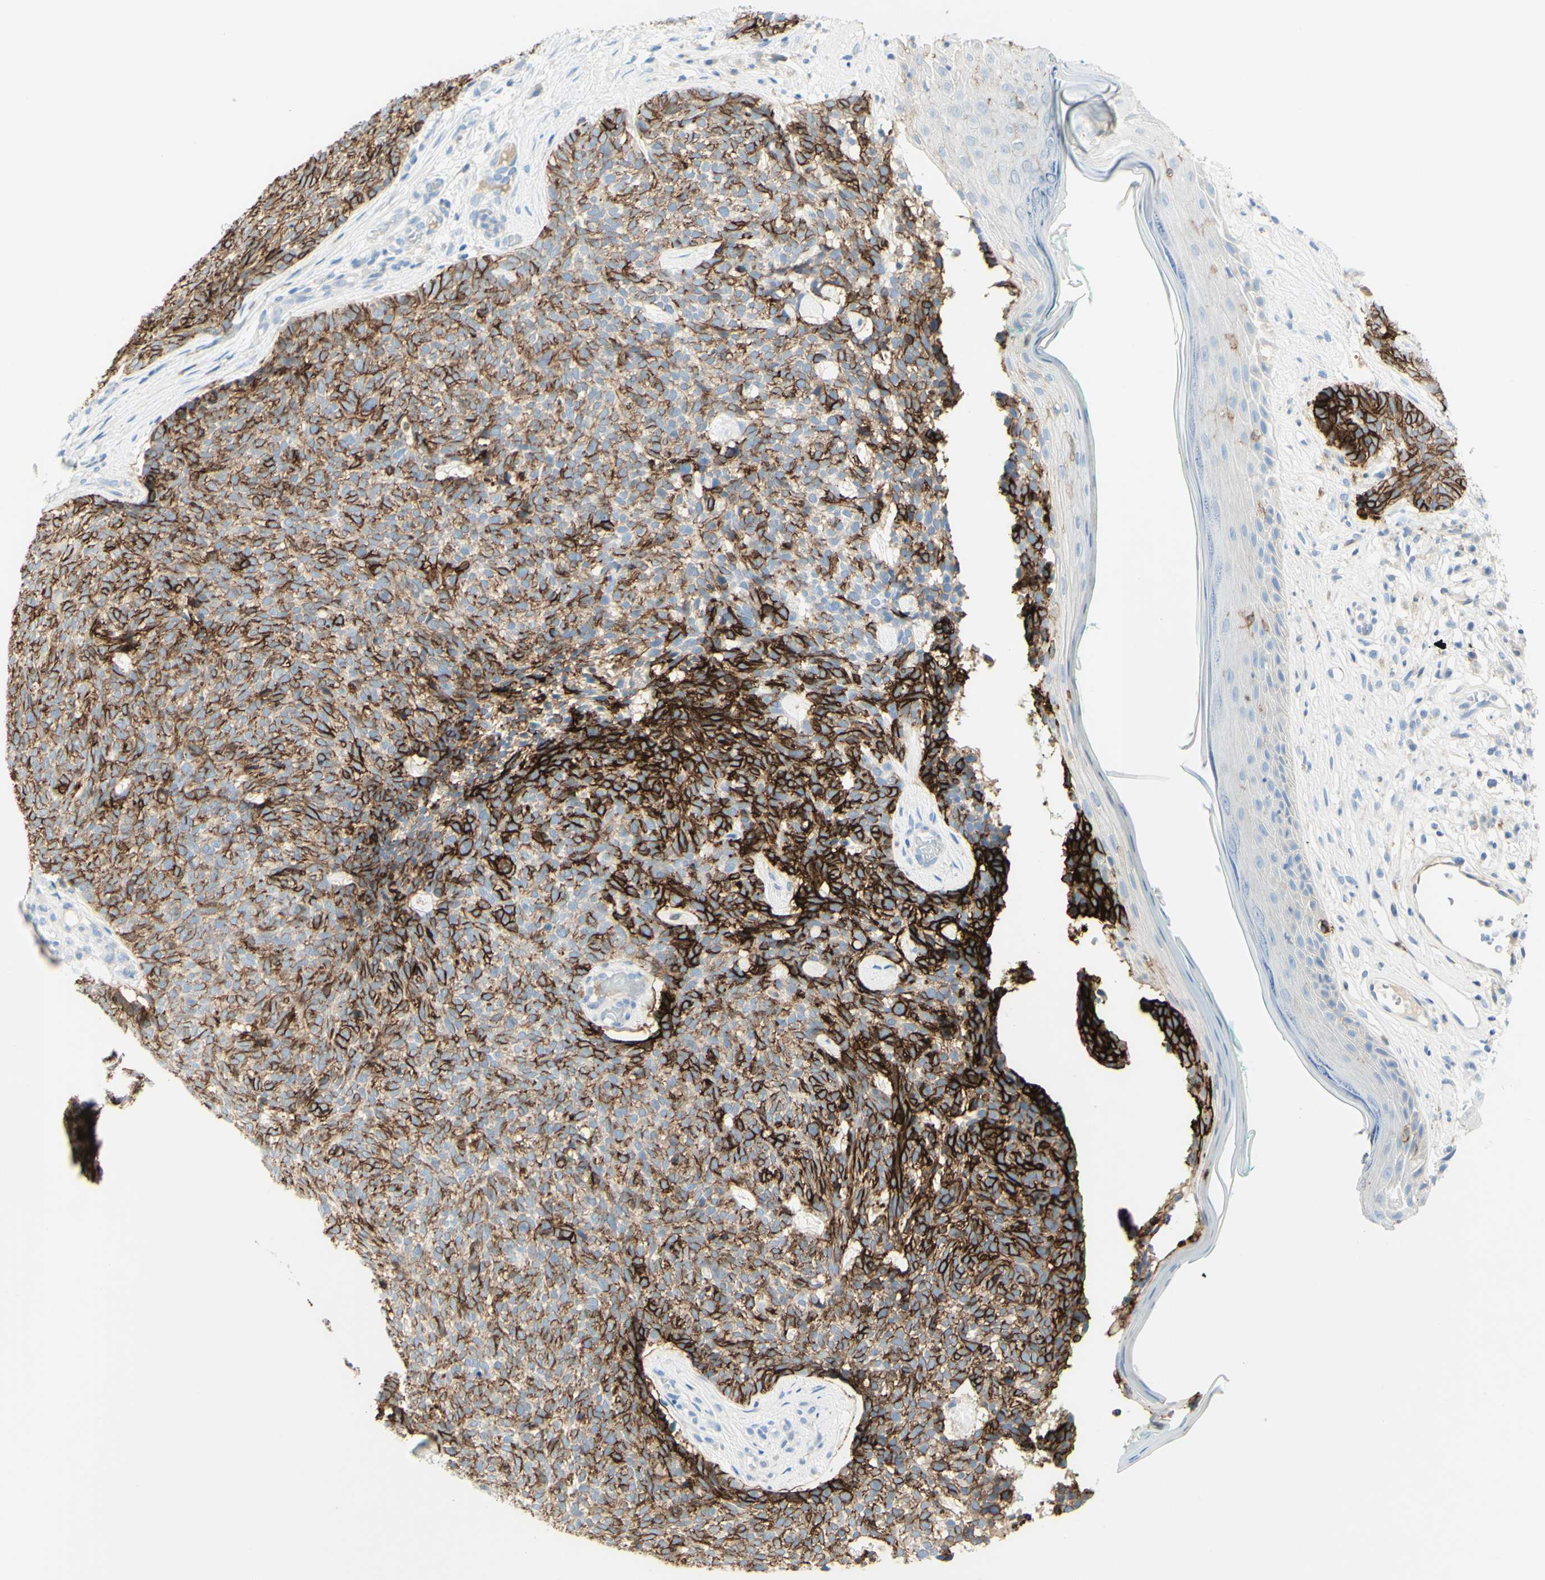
{"staining": {"intensity": "strong", "quantity": "25%-75%", "location": "cytoplasmic/membranous"}, "tissue": "skin cancer", "cell_type": "Tumor cells", "image_type": "cancer", "snomed": [{"axis": "morphology", "description": "Basal cell carcinoma"}, {"axis": "topography", "description": "Skin"}], "caption": "A brown stain labels strong cytoplasmic/membranous expression of a protein in skin cancer (basal cell carcinoma) tumor cells.", "gene": "ALCAM", "patient": {"sex": "female", "age": 84}}